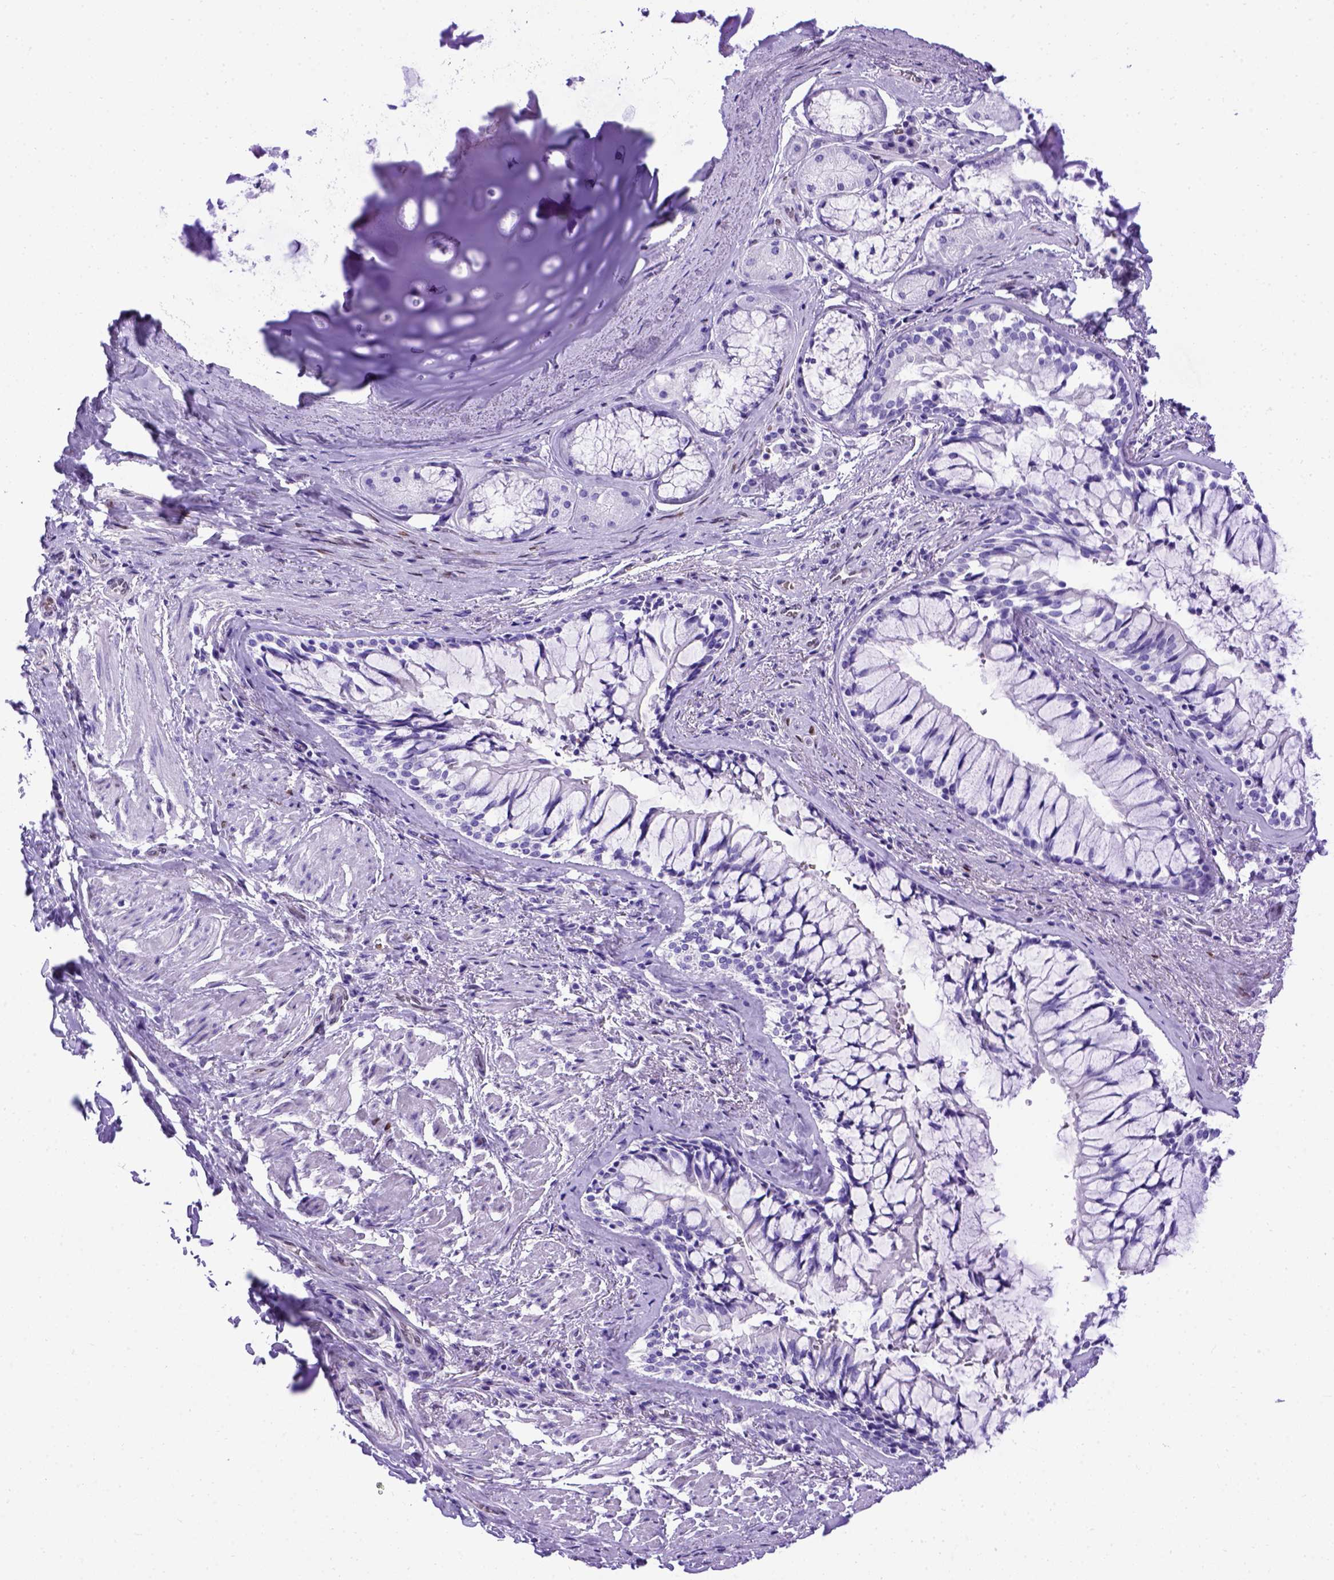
{"staining": {"intensity": "negative", "quantity": "none", "location": "none"}, "tissue": "adipose tissue", "cell_type": "Adipocytes", "image_type": "normal", "snomed": [{"axis": "morphology", "description": "Normal tissue, NOS"}, {"axis": "topography", "description": "Cartilage tissue"}, {"axis": "topography", "description": "Bronchus"}], "caption": "This is a image of immunohistochemistry staining of normal adipose tissue, which shows no staining in adipocytes. The staining is performed using DAB brown chromogen with nuclei counter-stained in using hematoxylin.", "gene": "MEOX2", "patient": {"sex": "male", "age": 64}}